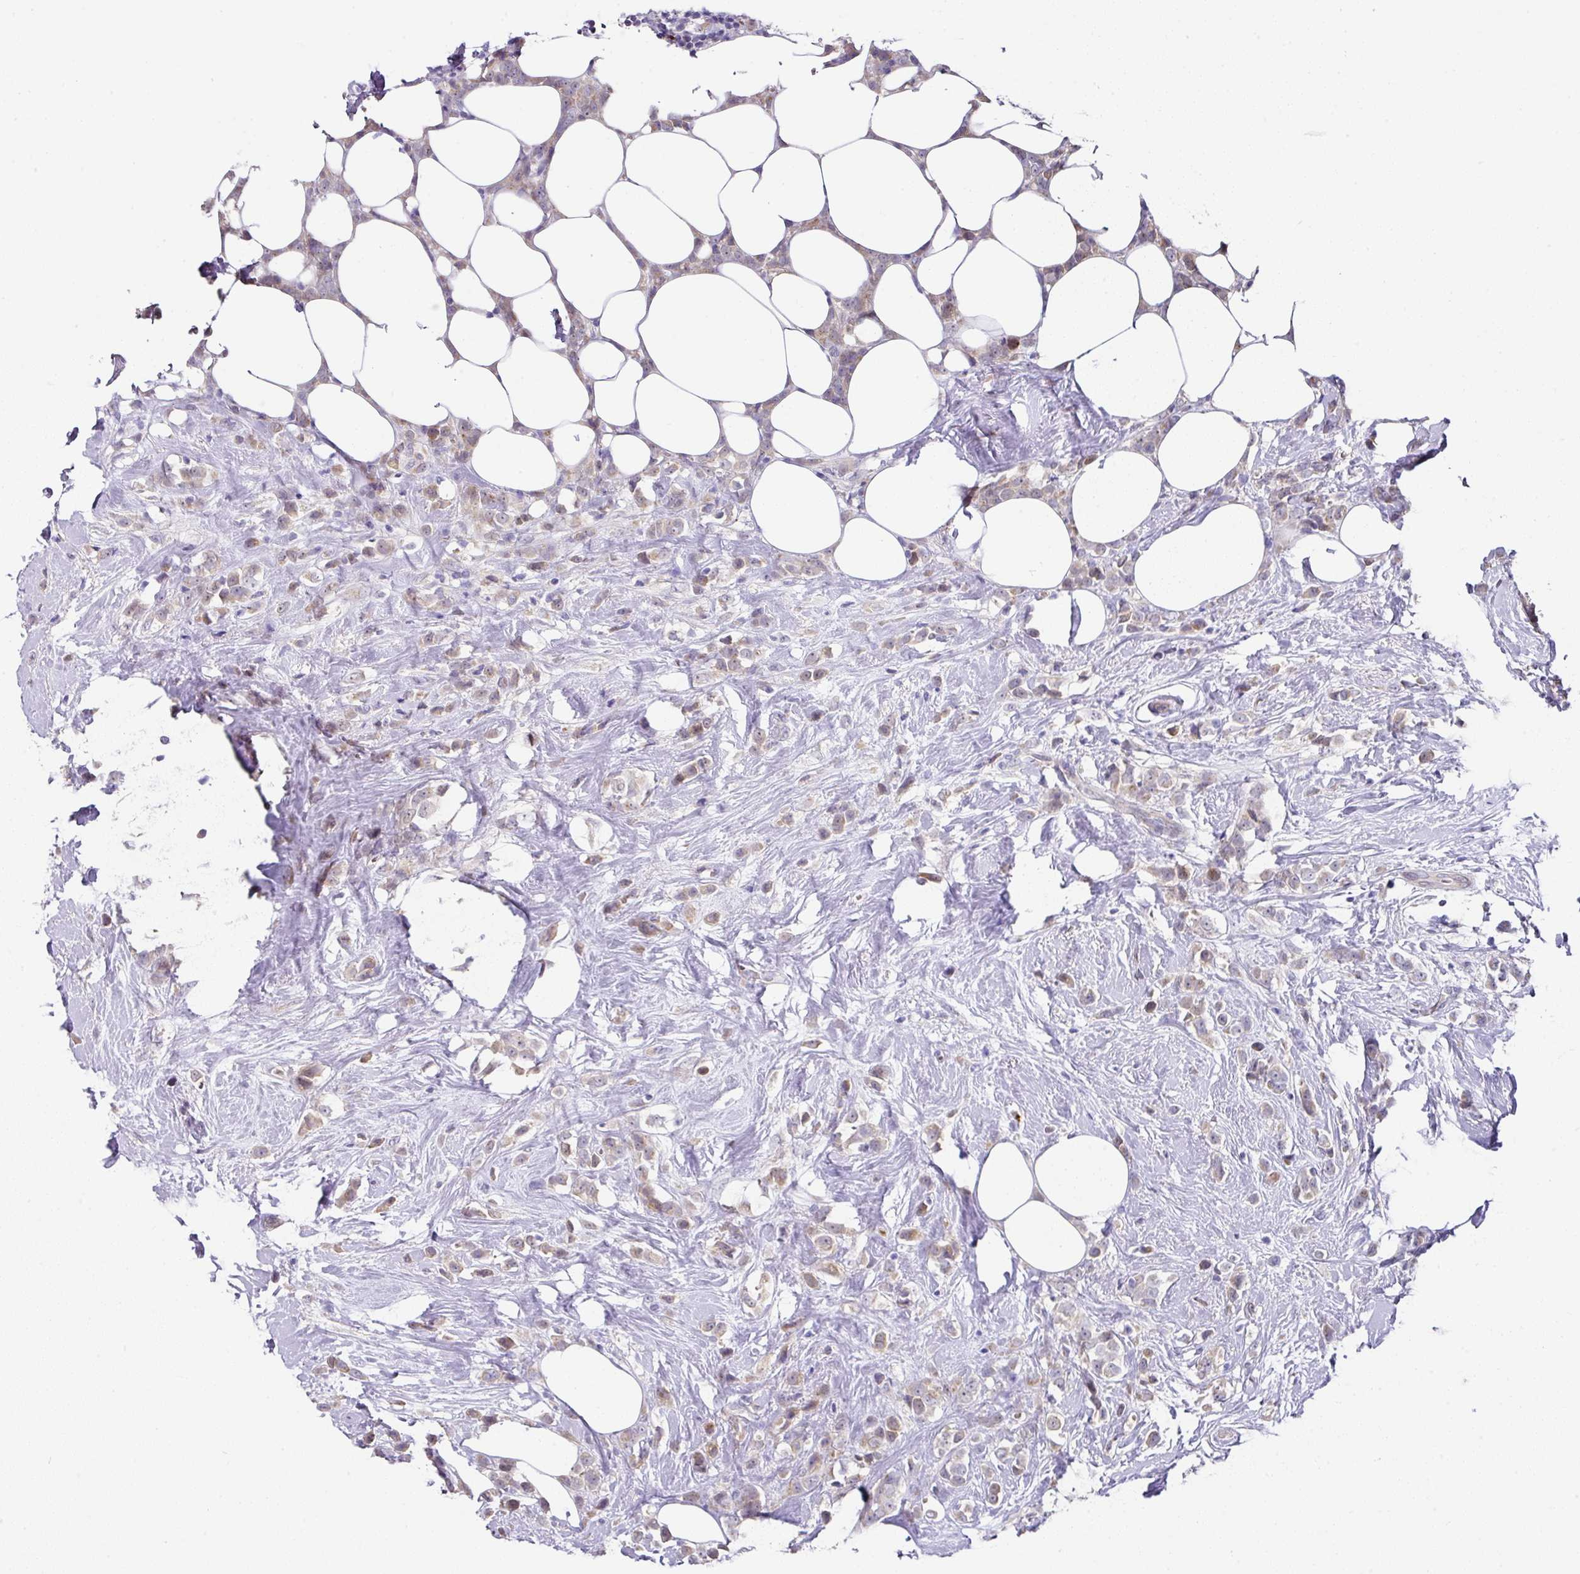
{"staining": {"intensity": "weak", "quantity": "25%-75%", "location": "cytoplasmic/membranous"}, "tissue": "breast cancer", "cell_type": "Tumor cells", "image_type": "cancer", "snomed": [{"axis": "morphology", "description": "Duct carcinoma"}, {"axis": "topography", "description": "Breast"}], "caption": "Weak cytoplasmic/membranous positivity for a protein is seen in about 25%-75% of tumor cells of breast cancer (infiltrating ductal carcinoma) using immunohistochemistry (IHC).", "gene": "TARM1", "patient": {"sex": "female", "age": 80}}